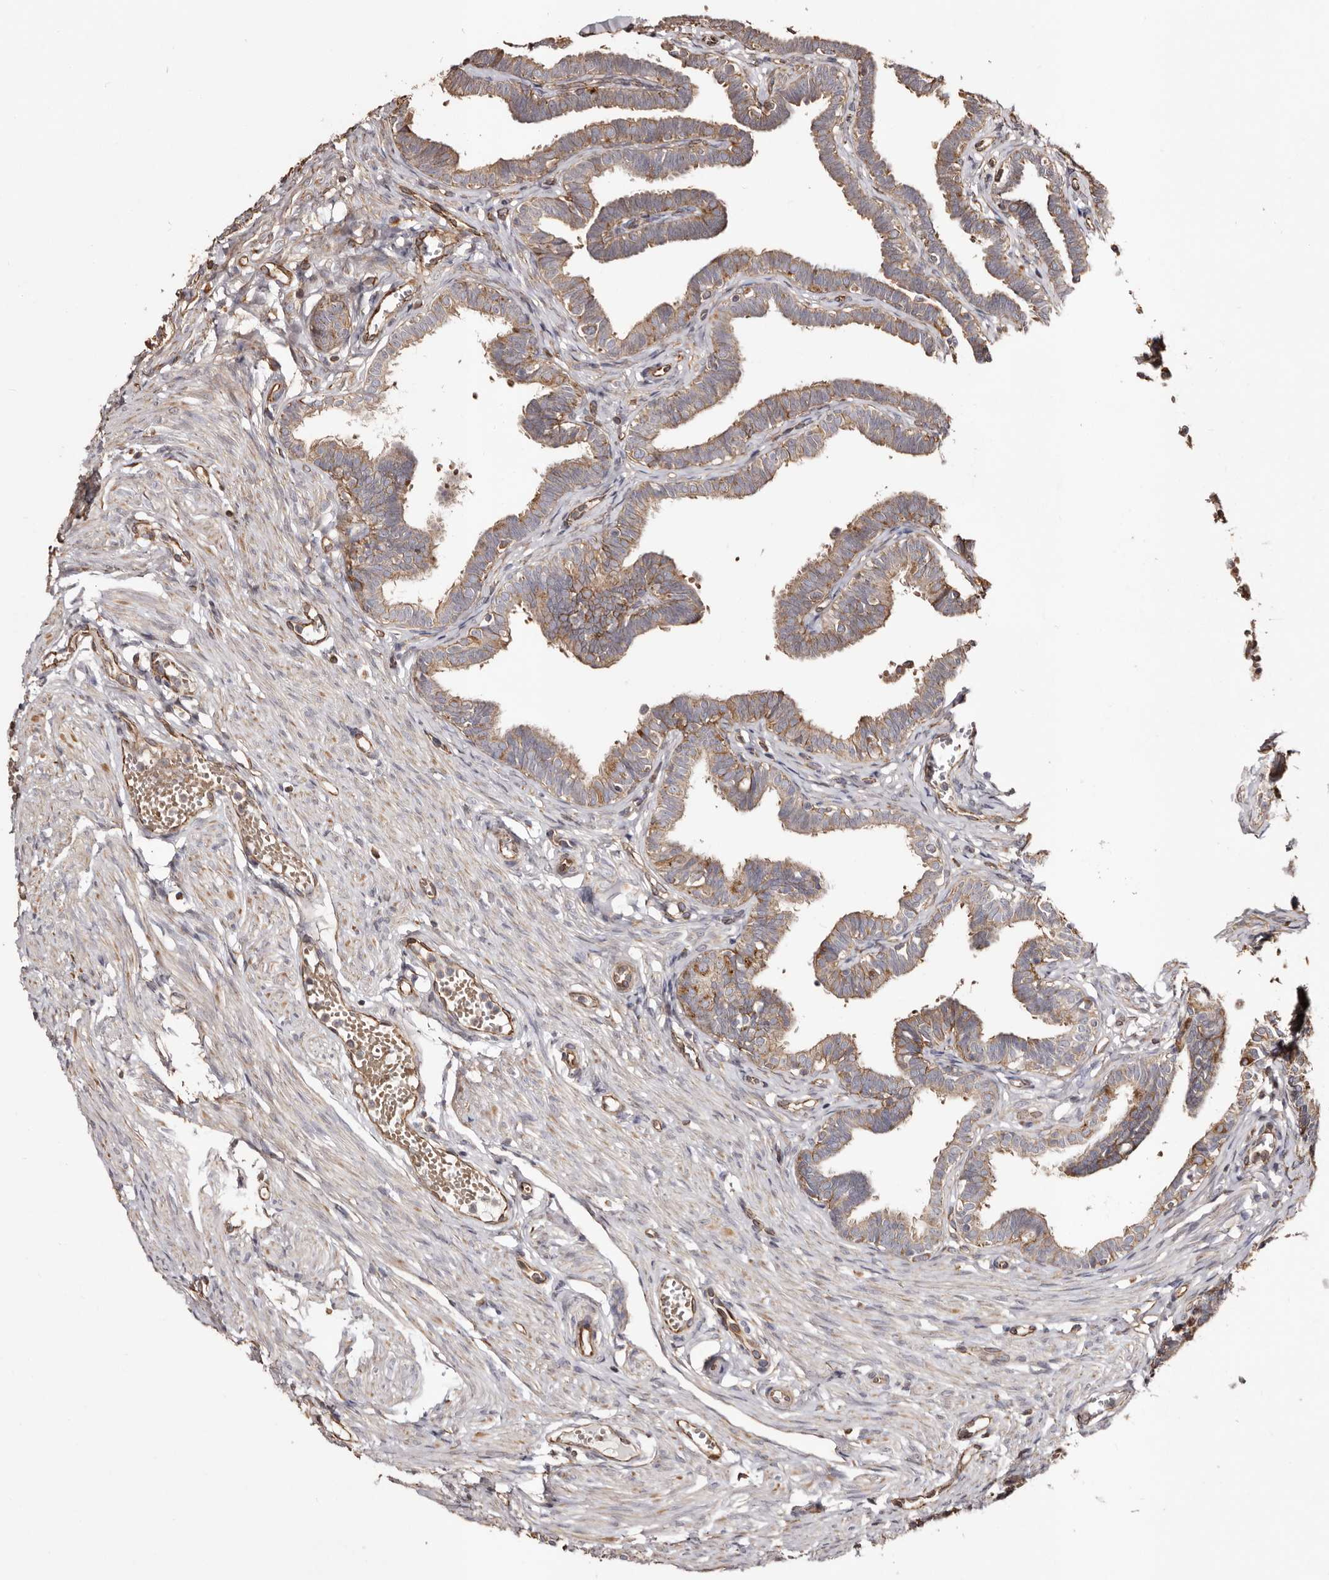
{"staining": {"intensity": "moderate", "quantity": "25%-75%", "location": "cytoplasmic/membranous"}, "tissue": "fallopian tube", "cell_type": "Glandular cells", "image_type": "normal", "snomed": [{"axis": "morphology", "description": "Normal tissue, NOS"}, {"axis": "topography", "description": "Fallopian tube"}, {"axis": "topography", "description": "Ovary"}], "caption": "A photomicrograph of human fallopian tube stained for a protein exhibits moderate cytoplasmic/membranous brown staining in glandular cells. Using DAB (brown) and hematoxylin (blue) stains, captured at high magnification using brightfield microscopy.", "gene": "MACC1", "patient": {"sex": "female", "age": 23}}